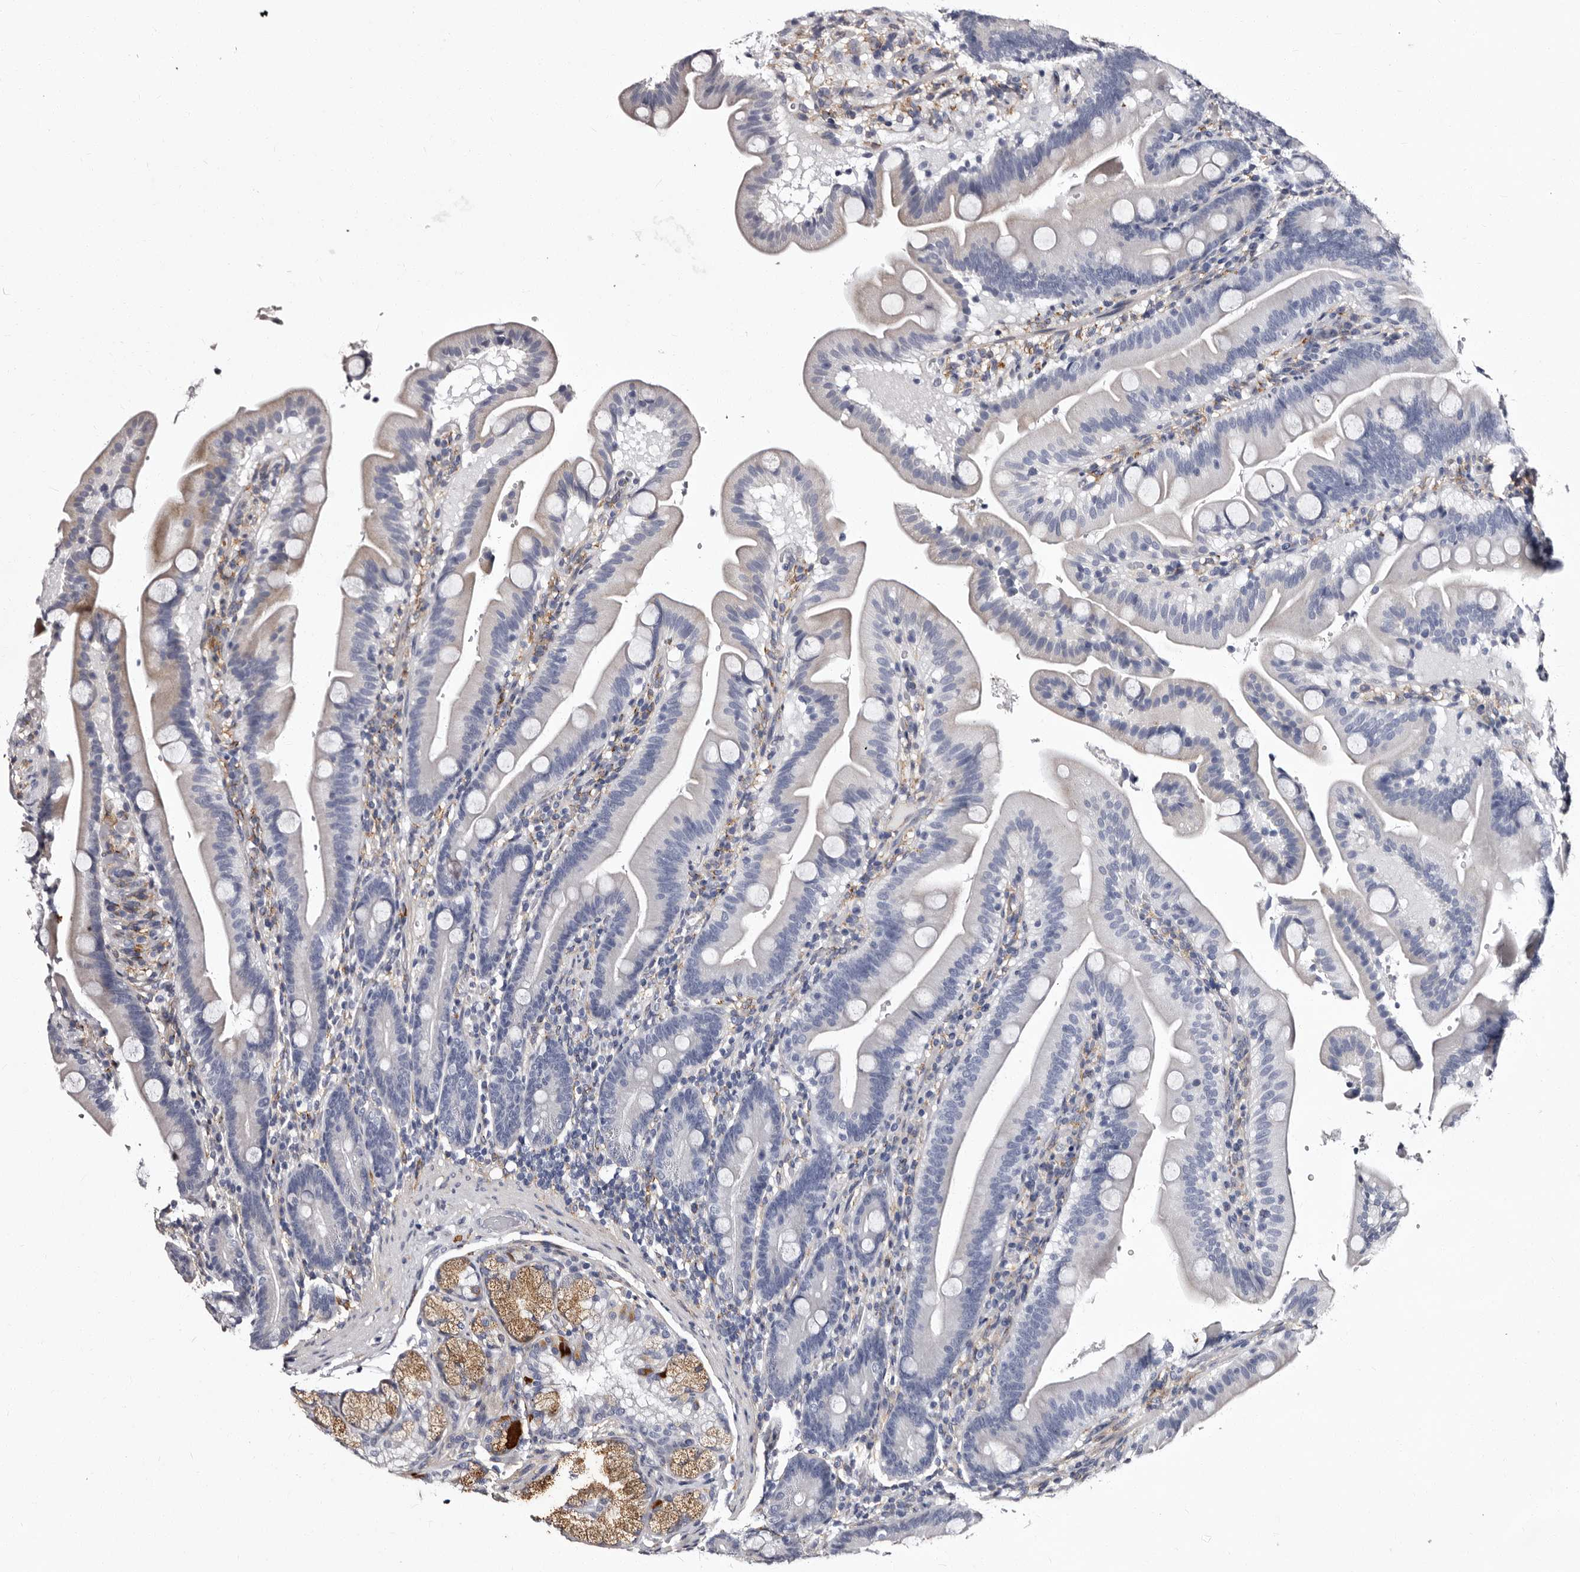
{"staining": {"intensity": "negative", "quantity": "none", "location": "none"}, "tissue": "duodenum", "cell_type": "Glandular cells", "image_type": "normal", "snomed": [{"axis": "morphology", "description": "Normal tissue, NOS"}, {"axis": "topography", "description": "Duodenum"}], "caption": "Glandular cells are negative for protein expression in benign human duodenum. (DAB immunohistochemistry with hematoxylin counter stain).", "gene": "AUNIP", "patient": {"sex": "male", "age": 54}}